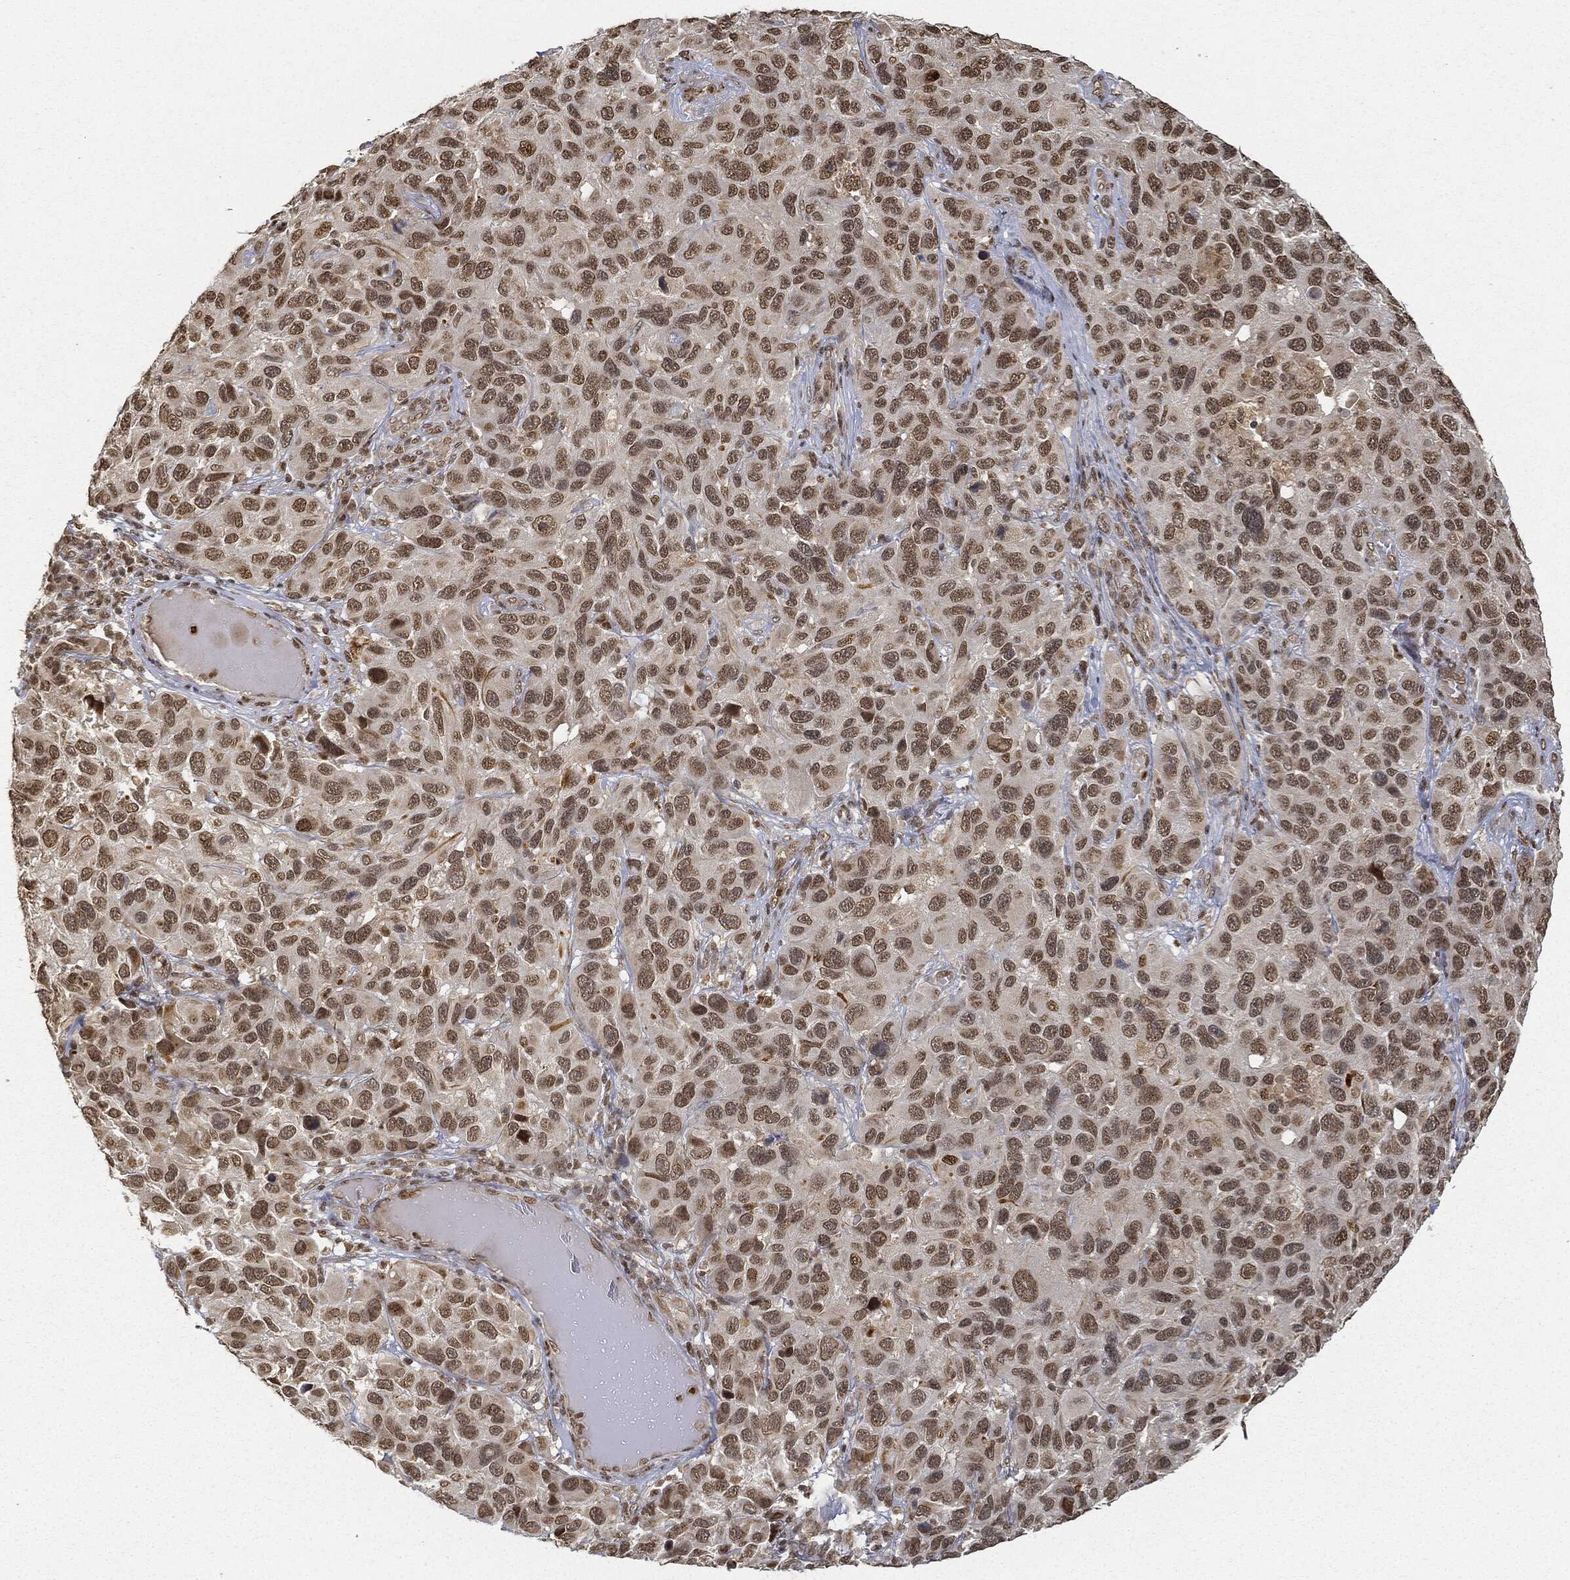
{"staining": {"intensity": "moderate", "quantity": "25%-75%", "location": "nuclear"}, "tissue": "melanoma", "cell_type": "Tumor cells", "image_type": "cancer", "snomed": [{"axis": "morphology", "description": "Malignant melanoma, NOS"}, {"axis": "topography", "description": "Skin"}], "caption": "Malignant melanoma stained with a protein marker displays moderate staining in tumor cells.", "gene": "CIB1", "patient": {"sex": "male", "age": 53}}